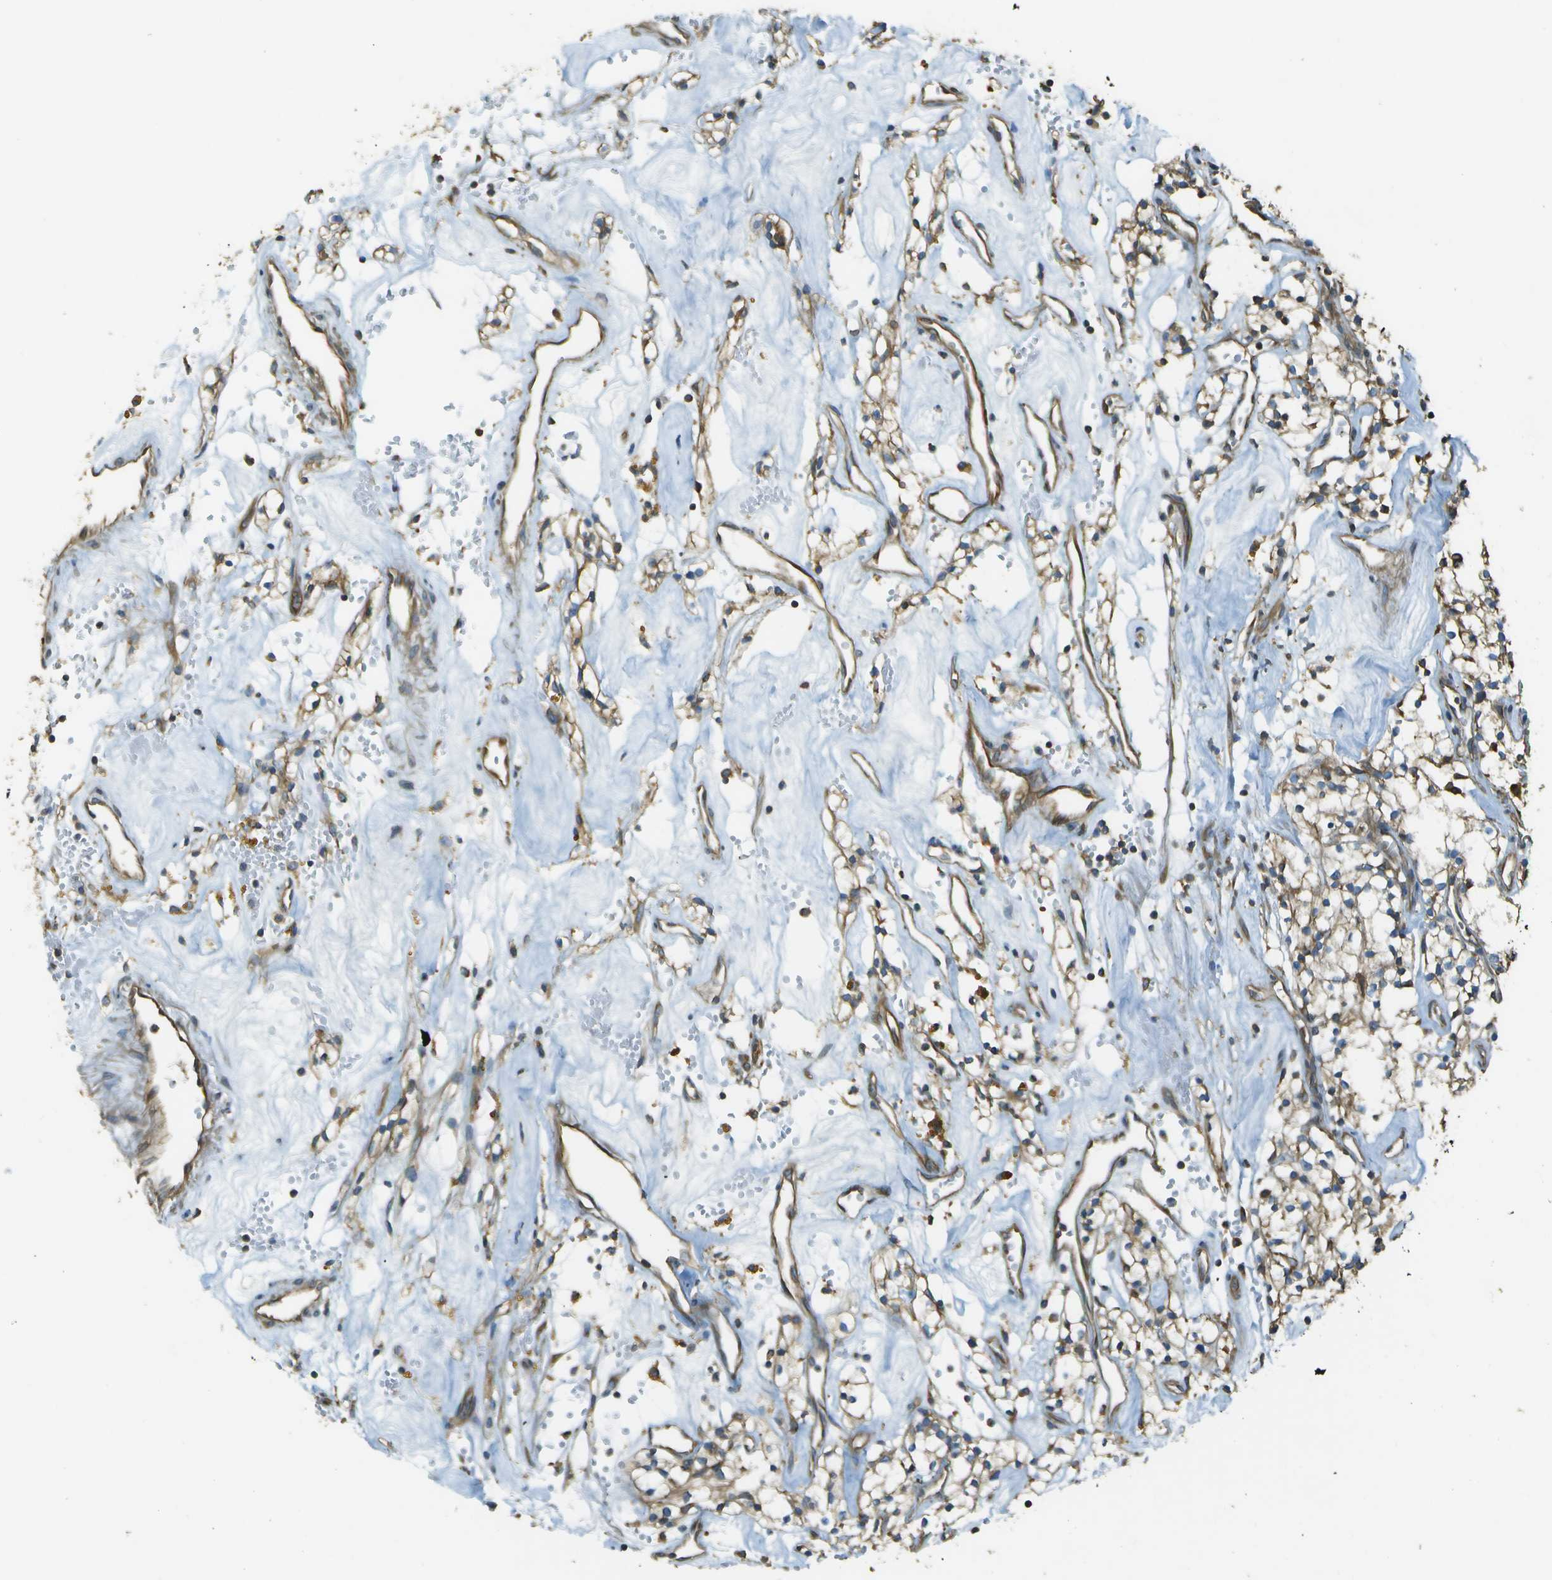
{"staining": {"intensity": "moderate", "quantity": ">75%", "location": "cytoplasmic/membranous"}, "tissue": "renal cancer", "cell_type": "Tumor cells", "image_type": "cancer", "snomed": [{"axis": "morphology", "description": "Adenocarcinoma, NOS"}, {"axis": "topography", "description": "Kidney"}], "caption": "Renal cancer stained for a protein (brown) shows moderate cytoplasmic/membranous positive expression in about >75% of tumor cells.", "gene": "DNAJB11", "patient": {"sex": "male", "age": 59}}